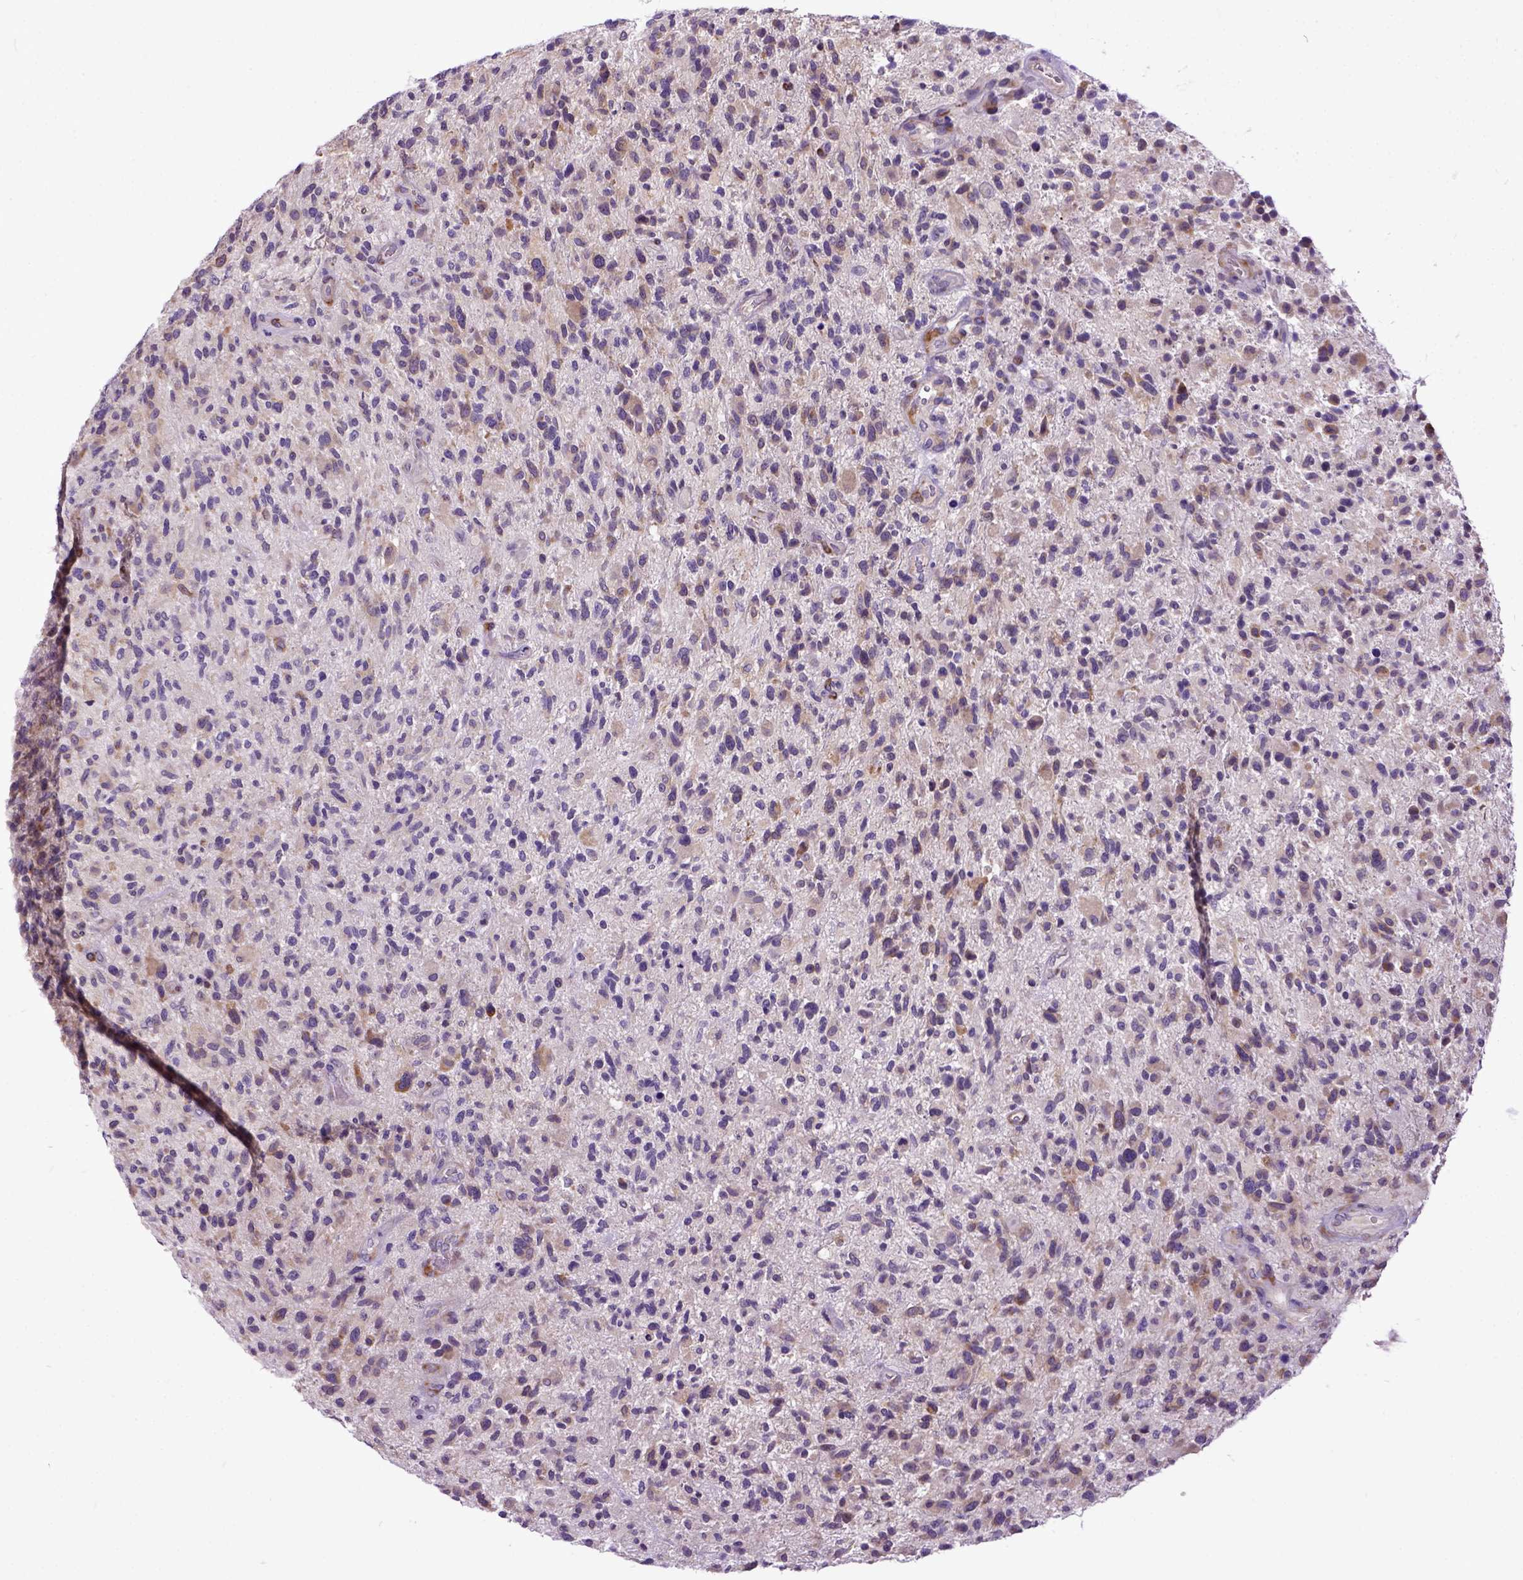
{"staining": {"intensity": "weak", "quantity": "25%-75%", "location": "cytoplasmic/membranous"}, "tissue": "glioma", "cell_type": "Tumor cells", "image_type": "cancer", "snomed": [{"axis": "morphology", "description": "Glioma, malignant, High grade"}, {"axis": "topography", "description": "Brain"}], "caption": "Tumor cells show low levels of weak cytoplasmic/membranous expression in approximately 25%-75% of cells in malignant glioma (high-grade). Nuclei are stained in blue.", "gene": "NEK5", "patient": {"sex": "male", "age": 47}}